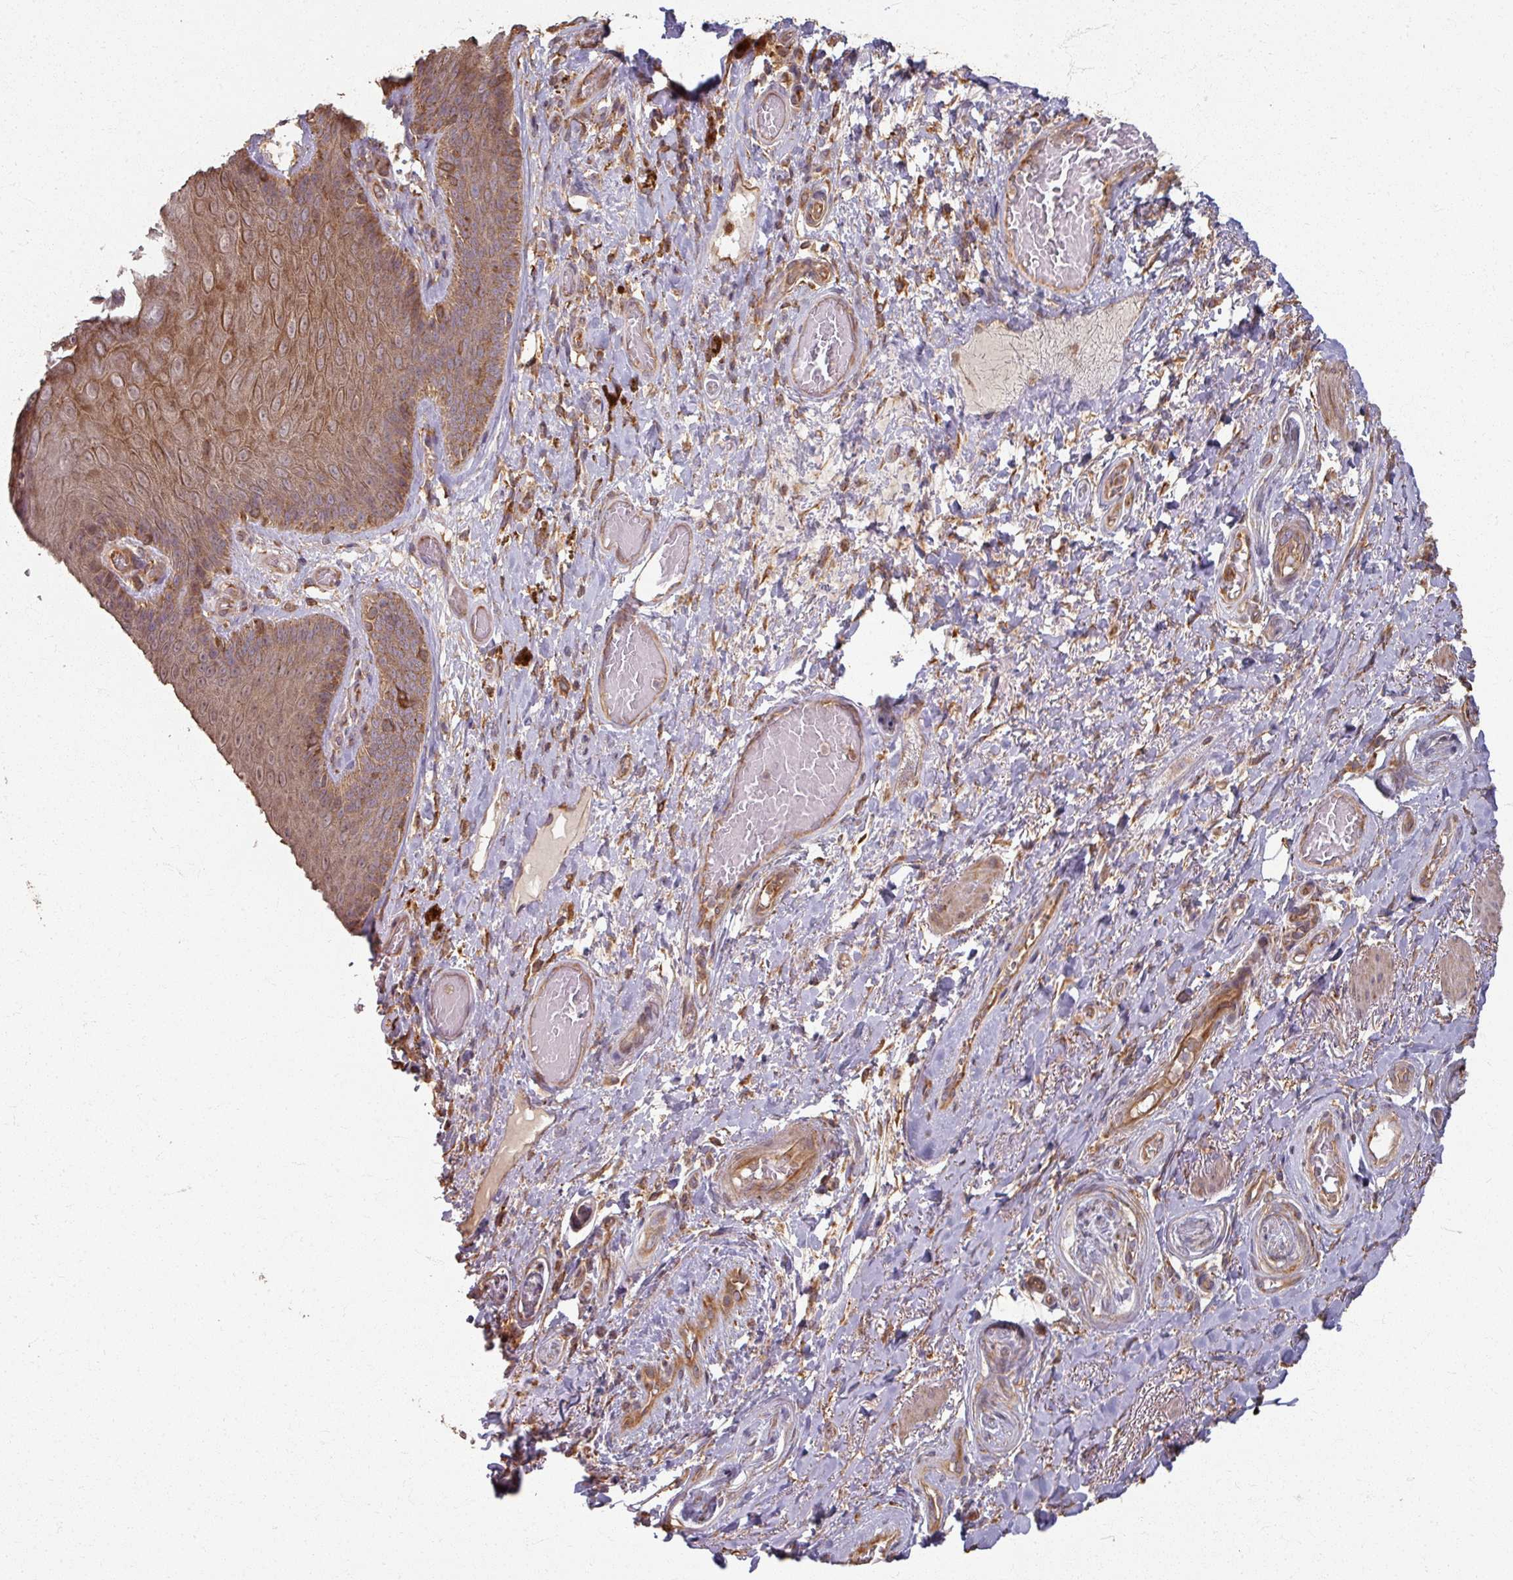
{"staining": {"intensity": "strong", "quantity": "<25%", "location": "cytoplasmic/membranous"}, "tissue": "skin", "cell_type": "Epidermal cells", "image_type": "normal", "snomed": [{"axis": "morphology", "description": "Normal tissue, NOS"}, {"axis": "topography", "description": "Anal"}, {"axis": "topography", "description": "Peripheral nerve tissue"}], "caption": "Brown immunohistochemical staining in normal skin shows strong cytoplasmic/membranous staining in approximately <25% of epidermal cells.", "gene": "CCDC68", "patient": {"sex": "male", "age": 53}}